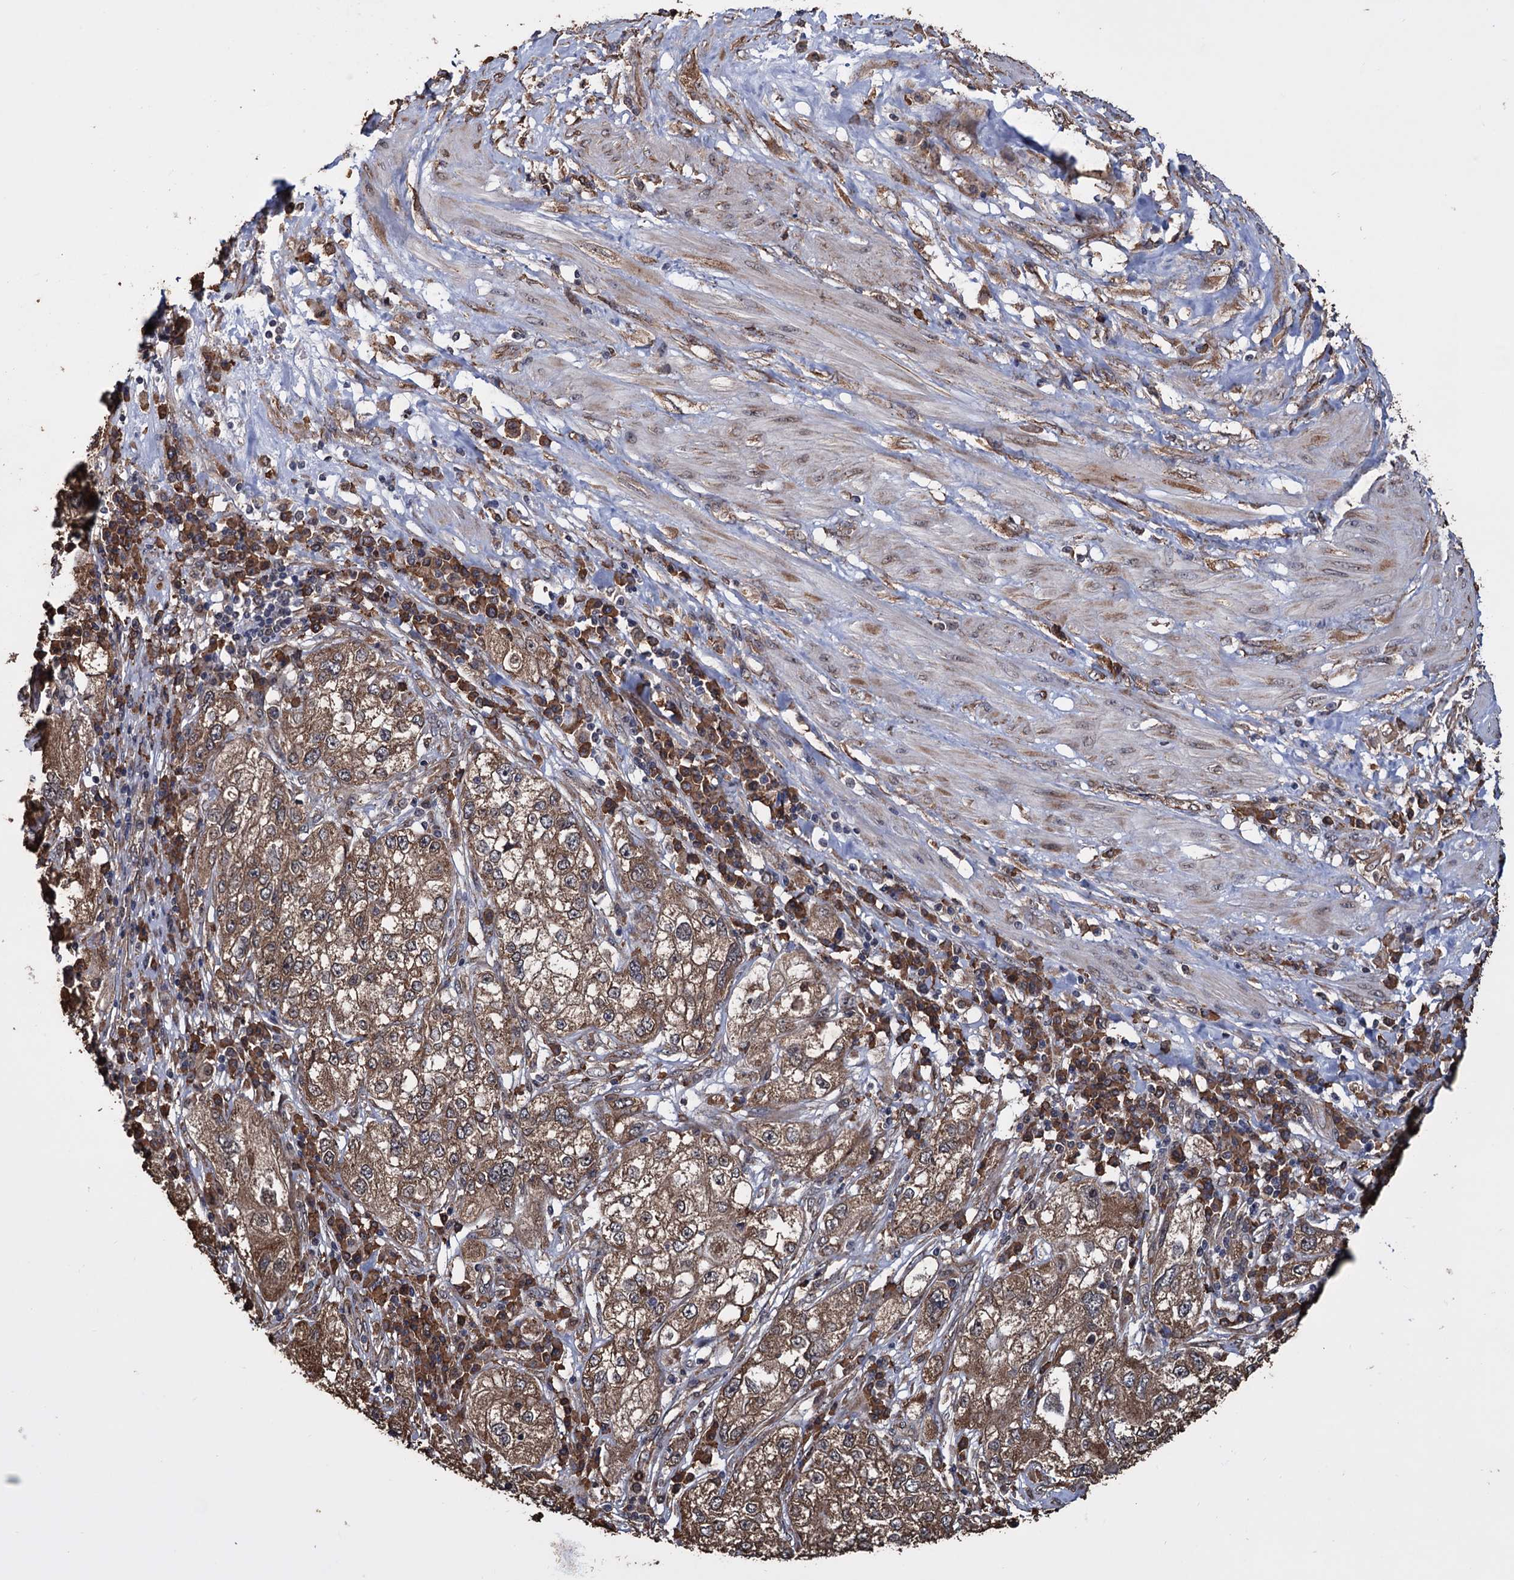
{"staining": {"intensity": "moderate", "quantity": ">75%", "location": "cytoplasmic/membranous"}, "tissue": "endometrial cancer", "cell_type": "Tumor cells", "image_type": "cancer", "snomed": [{"axis": "morphology", "description": "Adenocarcinoma, NOS"}, {"axis": "topography", "description": "Endometrium"}], "caption": "Immunohistochemistry (IHC) micrograph of neoplastic tissue: endometrial cancer (adenocarcinoma) stained using IHC displays medium levels of moderate protein expression localized specifically in the cytoplasmic/membranous of tumor cells, appearing as a cytoplasmic/membranous brown color.", "gene": "TBC1D12", "patient": {"sex": "female", "age": 49}}